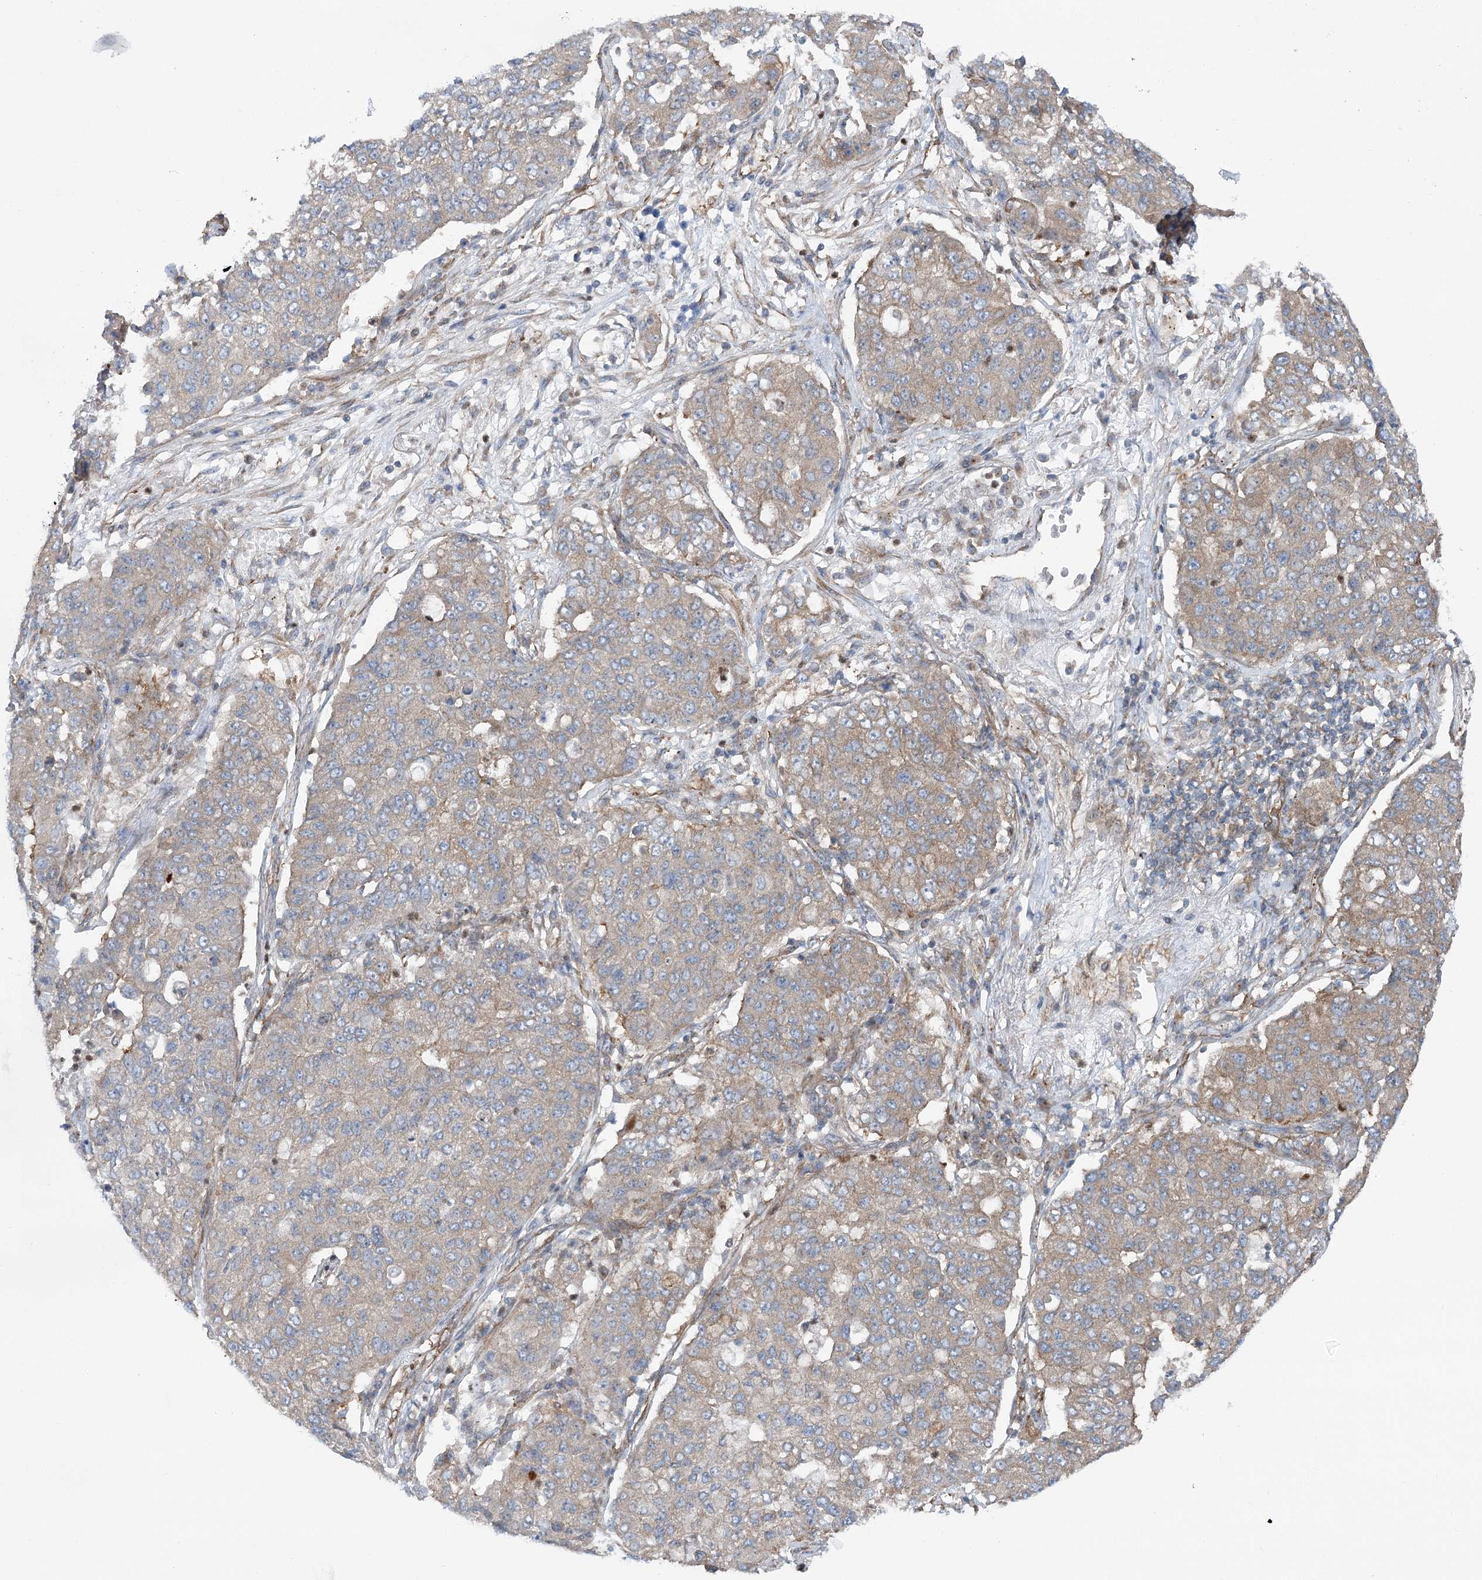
{"staining": {"intensity": "moderate", "quantity": "25%-75%", "location": "cytoplasmic/membranous"}, "tissue": "lung cancer", "cell_type": "Tumor cells", "image_type": "cancer", "snomed": [{"axis": "morphology", "description": "Squamous cell carcinoma, NOS"}, {"axis": "topography", "description": "Lung"}], "caption": "Tumor cells demonstrate medium levels of moderate cytoplasmic/membranous positivity in about 25%-75% of cells in human squamous cell carcinoma (lung). The protein of interest is shown in brown color, while the nuclei are stained blue.", "gene": "SCN11A", "patient": {"sex": "male", "age": 74}}